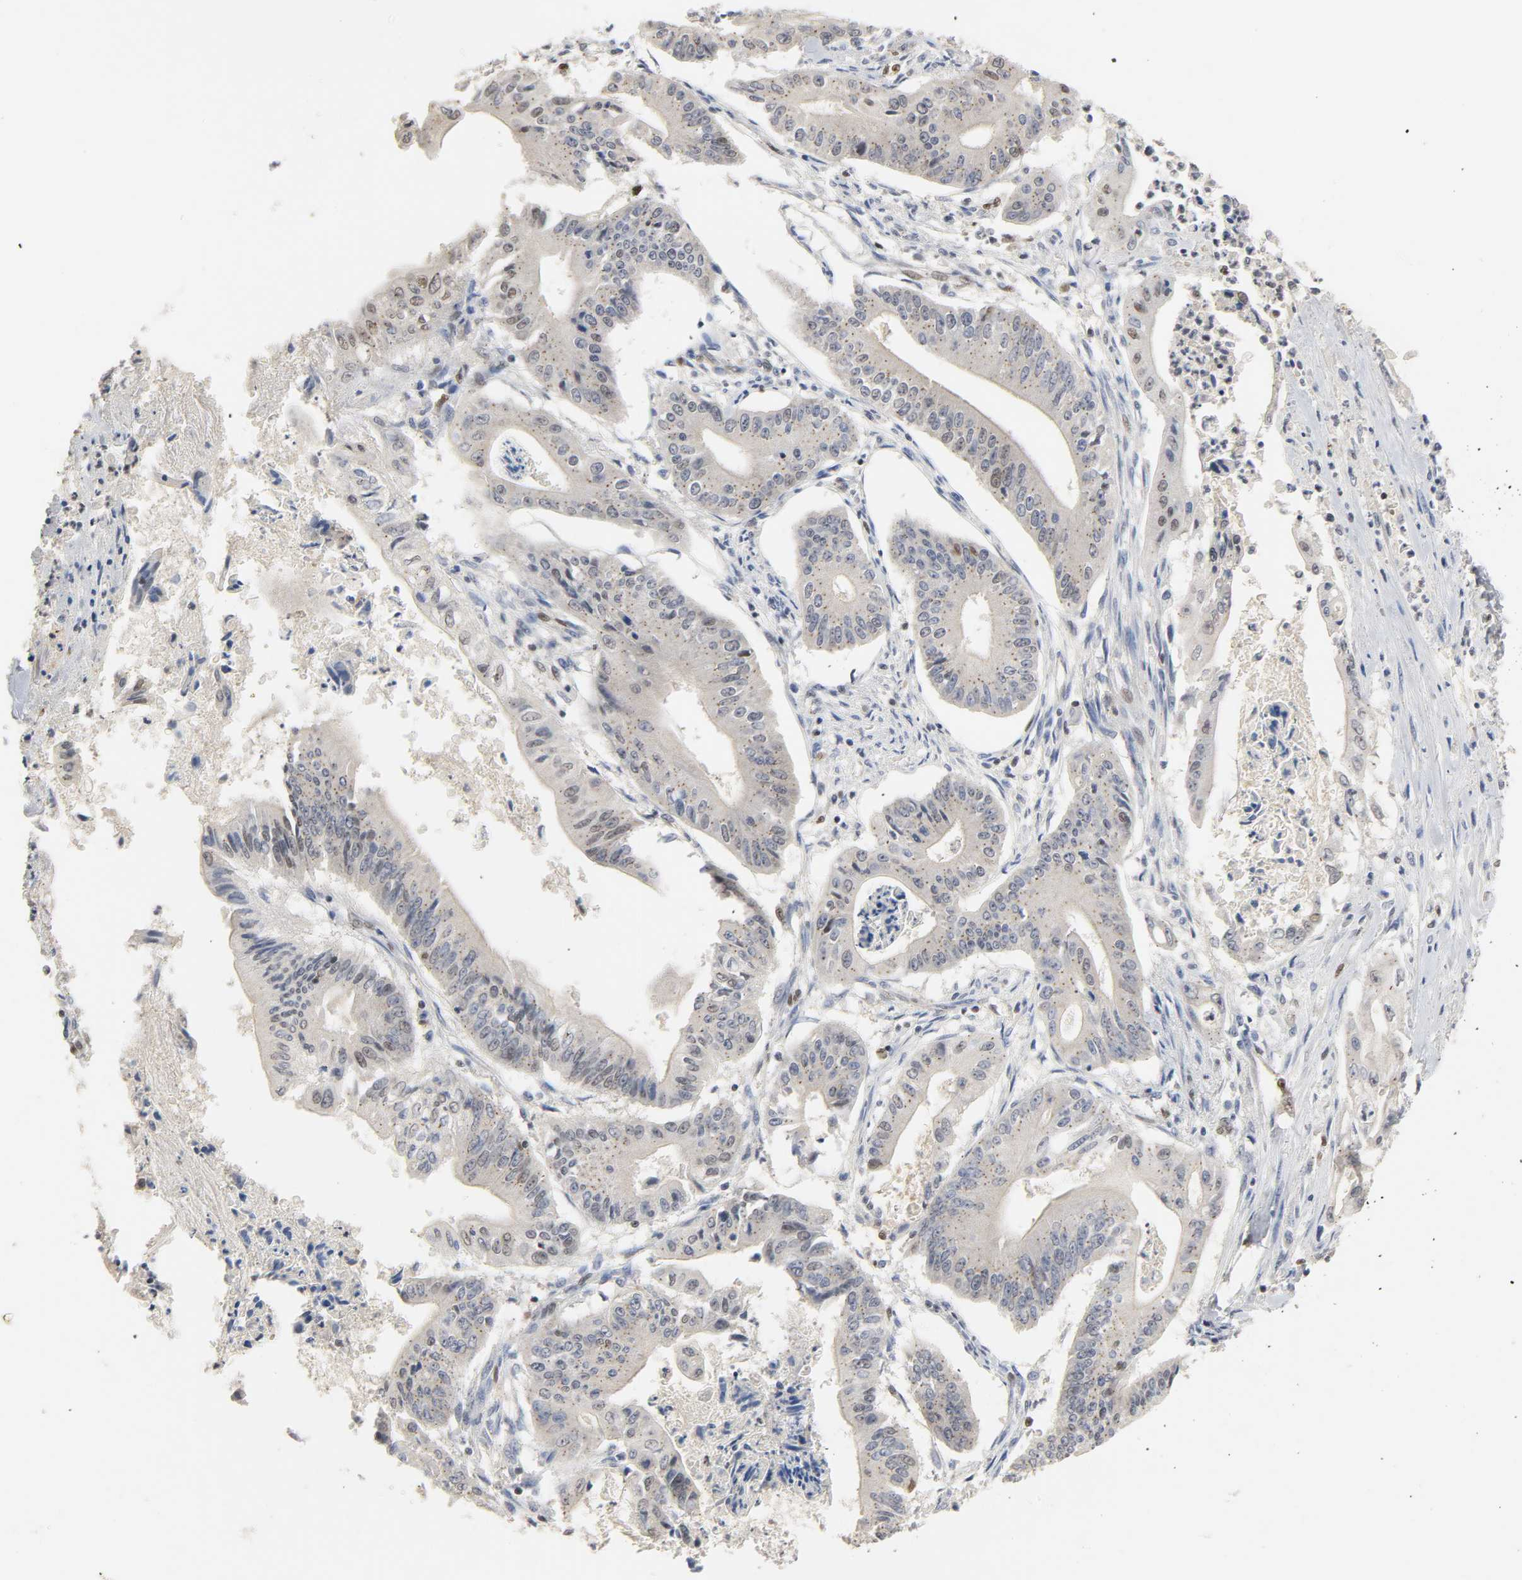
{"staining": {"intensity": "moderate", "quantity": "25%-75%", "location": "nuclear"}, "tissue": "pancreatic cancer", "cell_type": "Tumor cells", "image_type": "cancer", "snomed": [{"axis": "morphology", "description": "Normal tissue, NOS"}, {"axis": "topography", "description": "Lymph node"}], "caption": "Pancreatic cancer stained for a protein shows moderate nuclear positivity in tumor cells. (DAB IHC with brightfield microscopy, high magnification).", "gene": "NCOA6", "patient": {"sex": "male", "age": 62}}